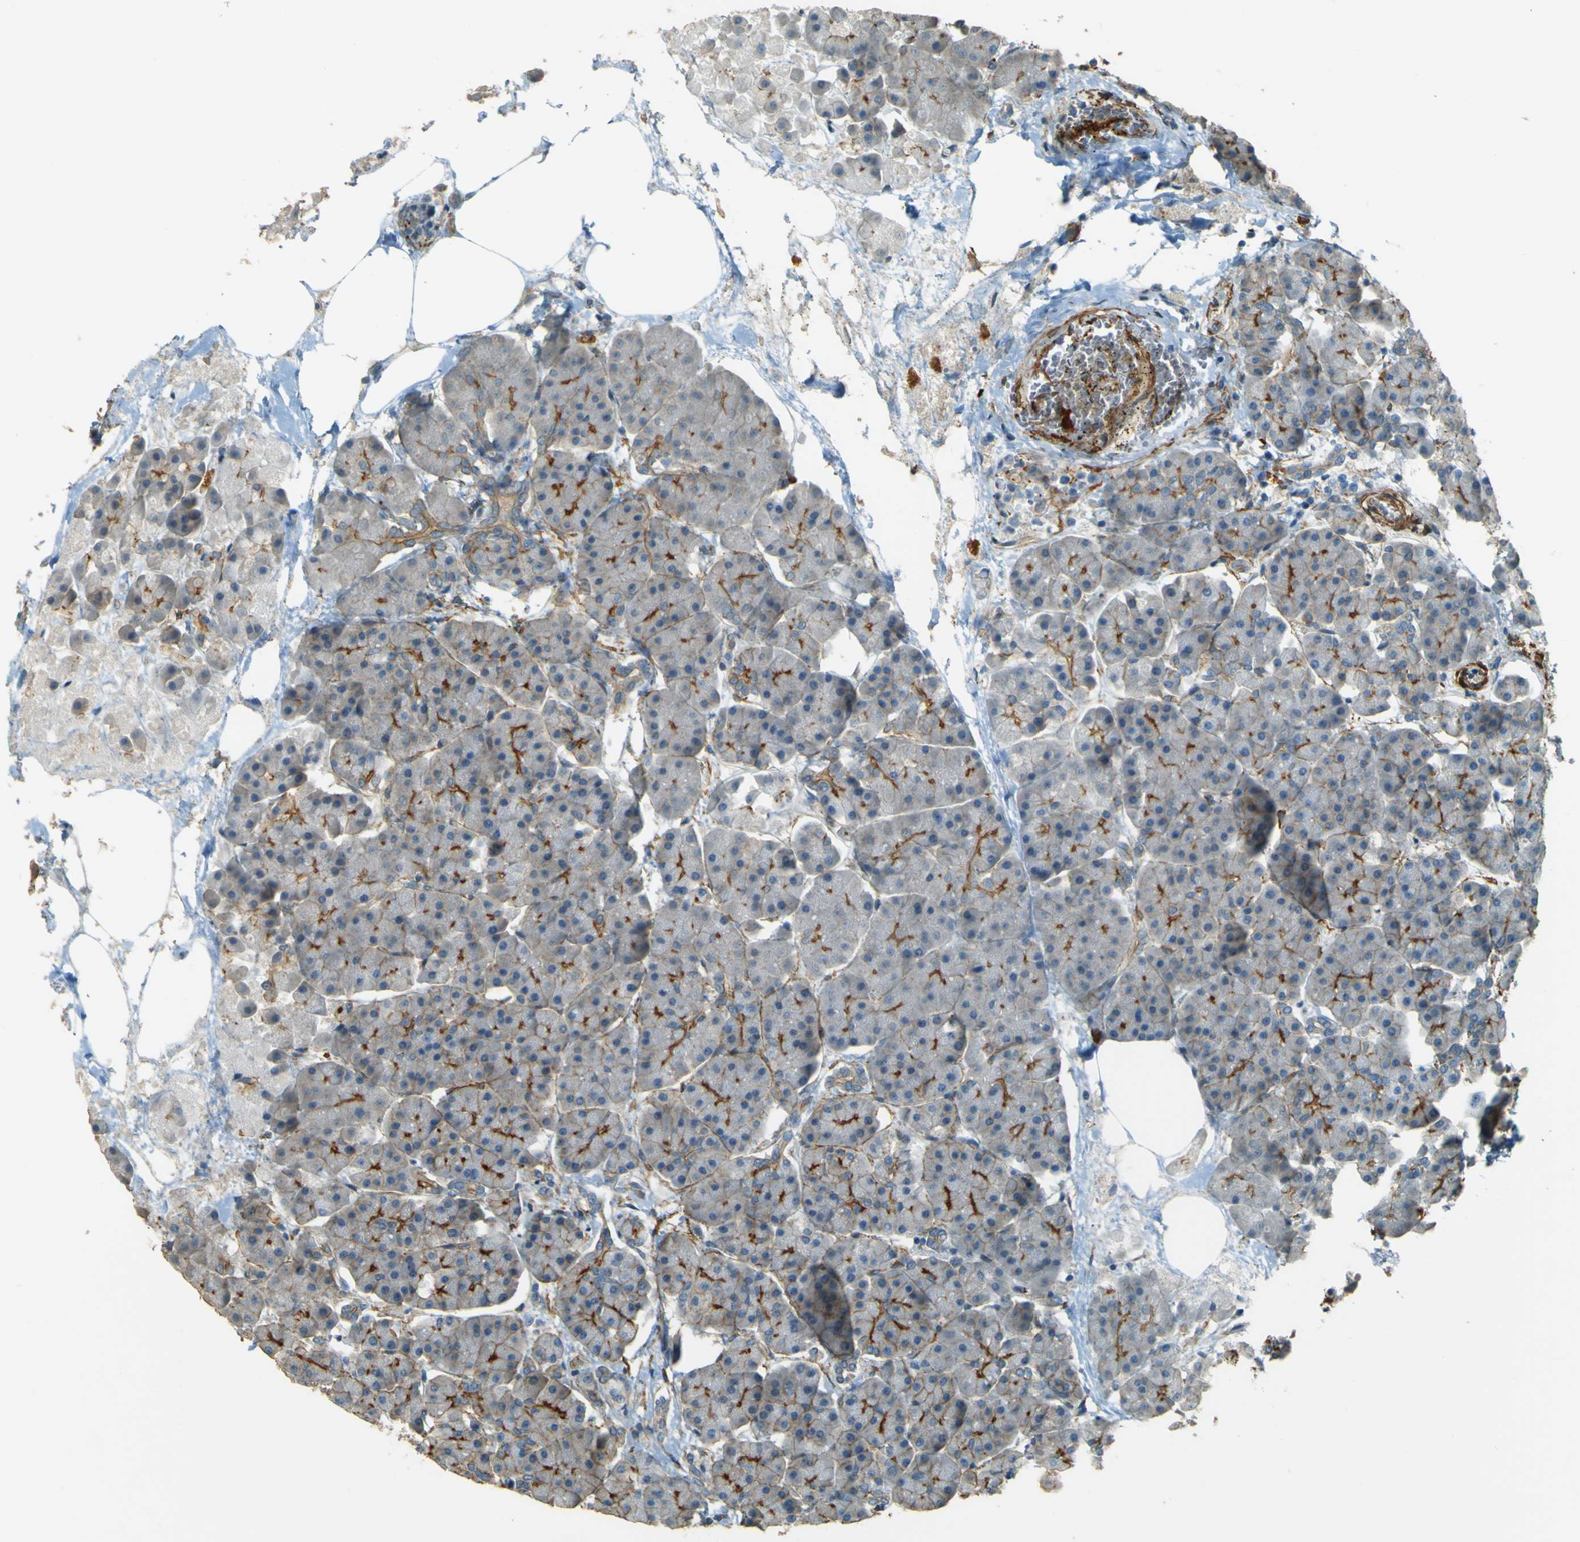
{"staining": {"intensity": "moderate", "quantity": "<25%", "location": "cytoplasmic/membranous"}, "tissue": "pancreas", "cell_type": "Exocrine glandular cells", "image_type": "normal", "snomed": [{"axis": "morphology", "description": "Normal tissue, NOS"}, {"axis": "topography", "description": "Pancreas"}], "caption": "Immunohistochemistry (IHC) (DAB) staining of normal human pancreas demonstrates moderate cytoplasmic/membranous protein expression in about <25% of exocrine glandular cells.", "gene": "NEXN", "patient": {"sex": "female", "age": 70}}